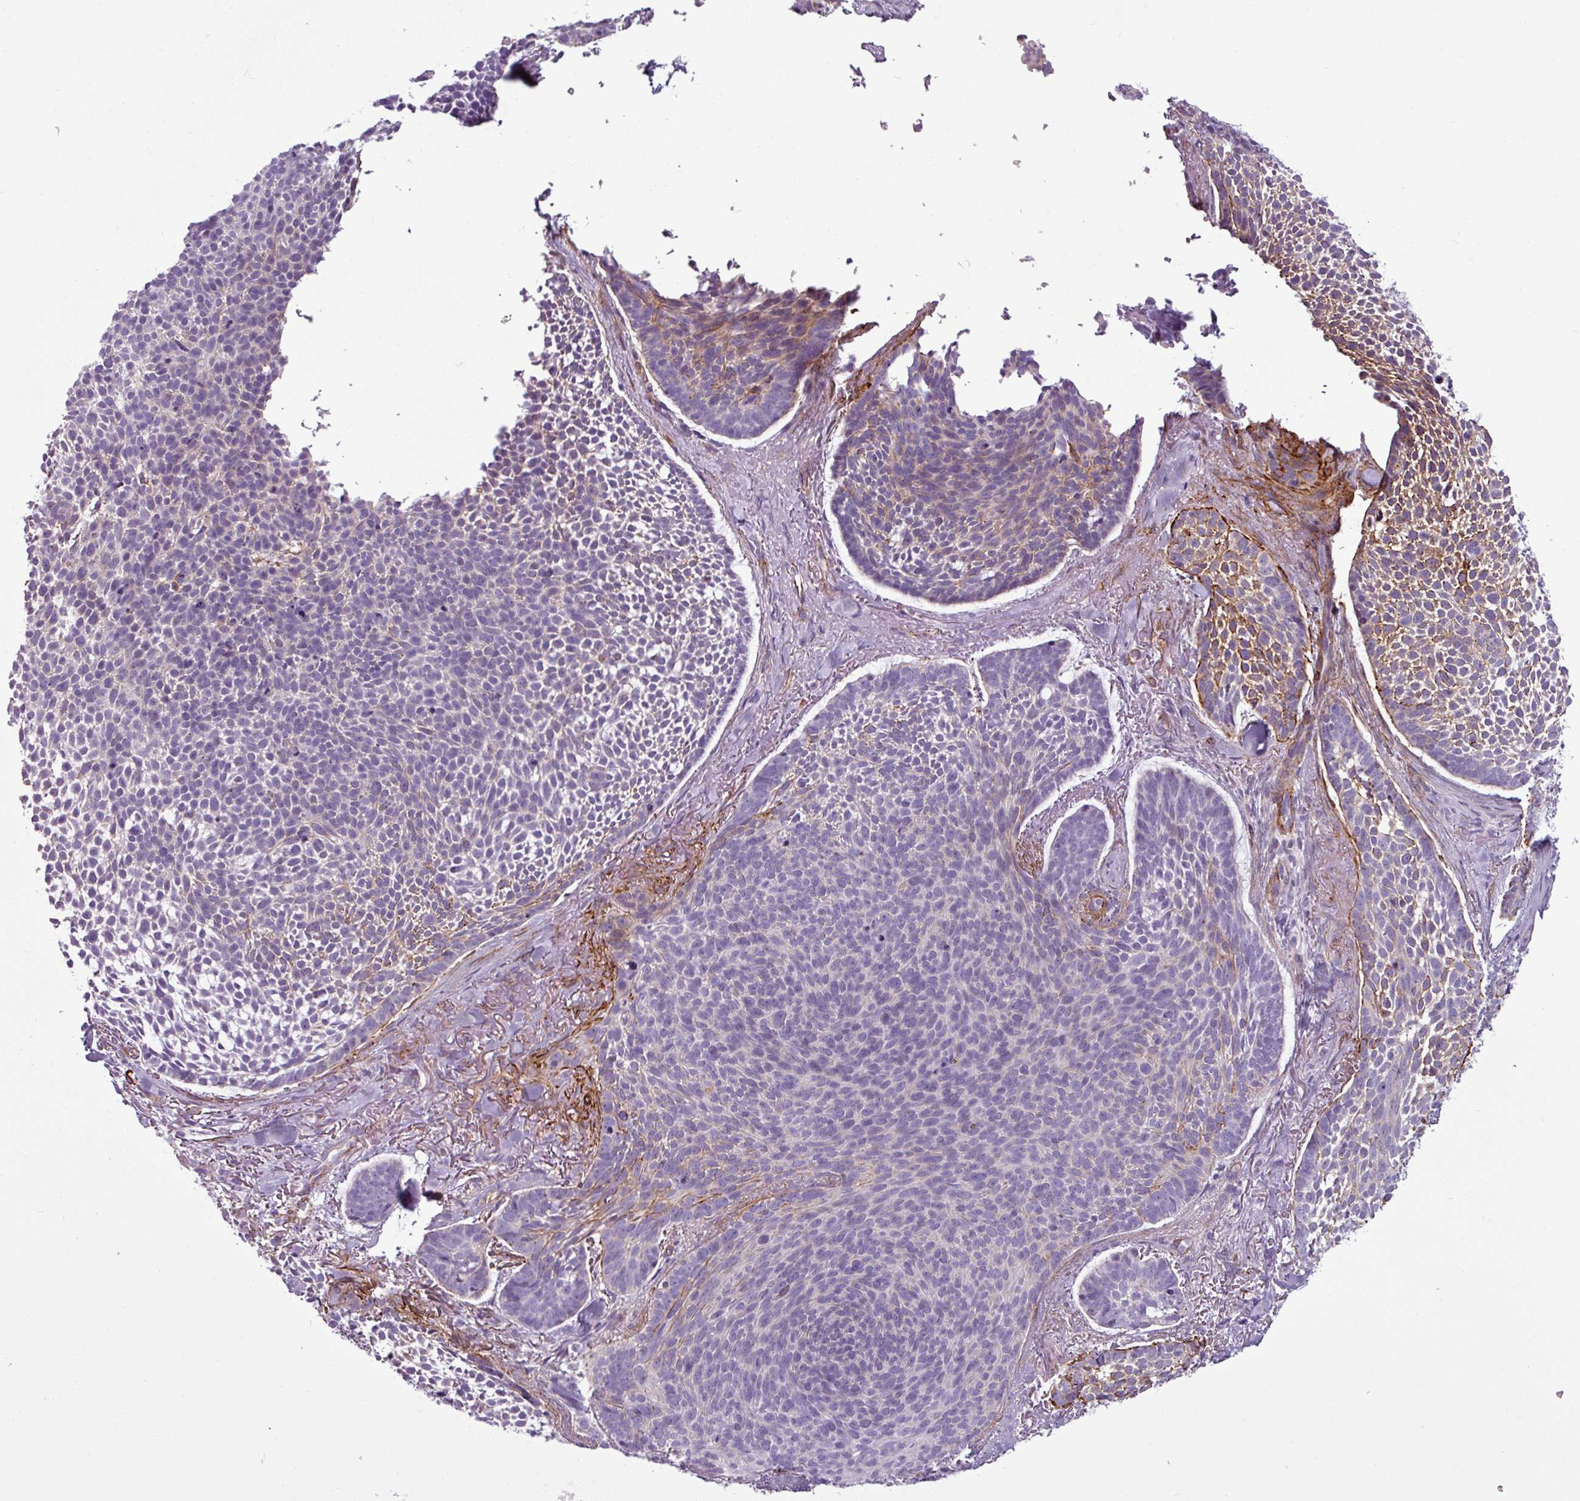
{"staining": {"intensity": "moderate", "quantity": "<25%", "location": "cytoplasmic/membranous"}, "tissue": "skin cancer", "cell_type": "Tumor cells", "image_type": "cancer", "snomed": [{"axis": "morphology", "description": "Basal cell carcinoma"}, {"axis": "topography", "description": "Skin"}], "caption": "Human skin cancer stained with a protein marker exhibits moderate staining in tumor cells.", "gene": "ATP10A", "patient": {"sex": "male", "age": 70}}